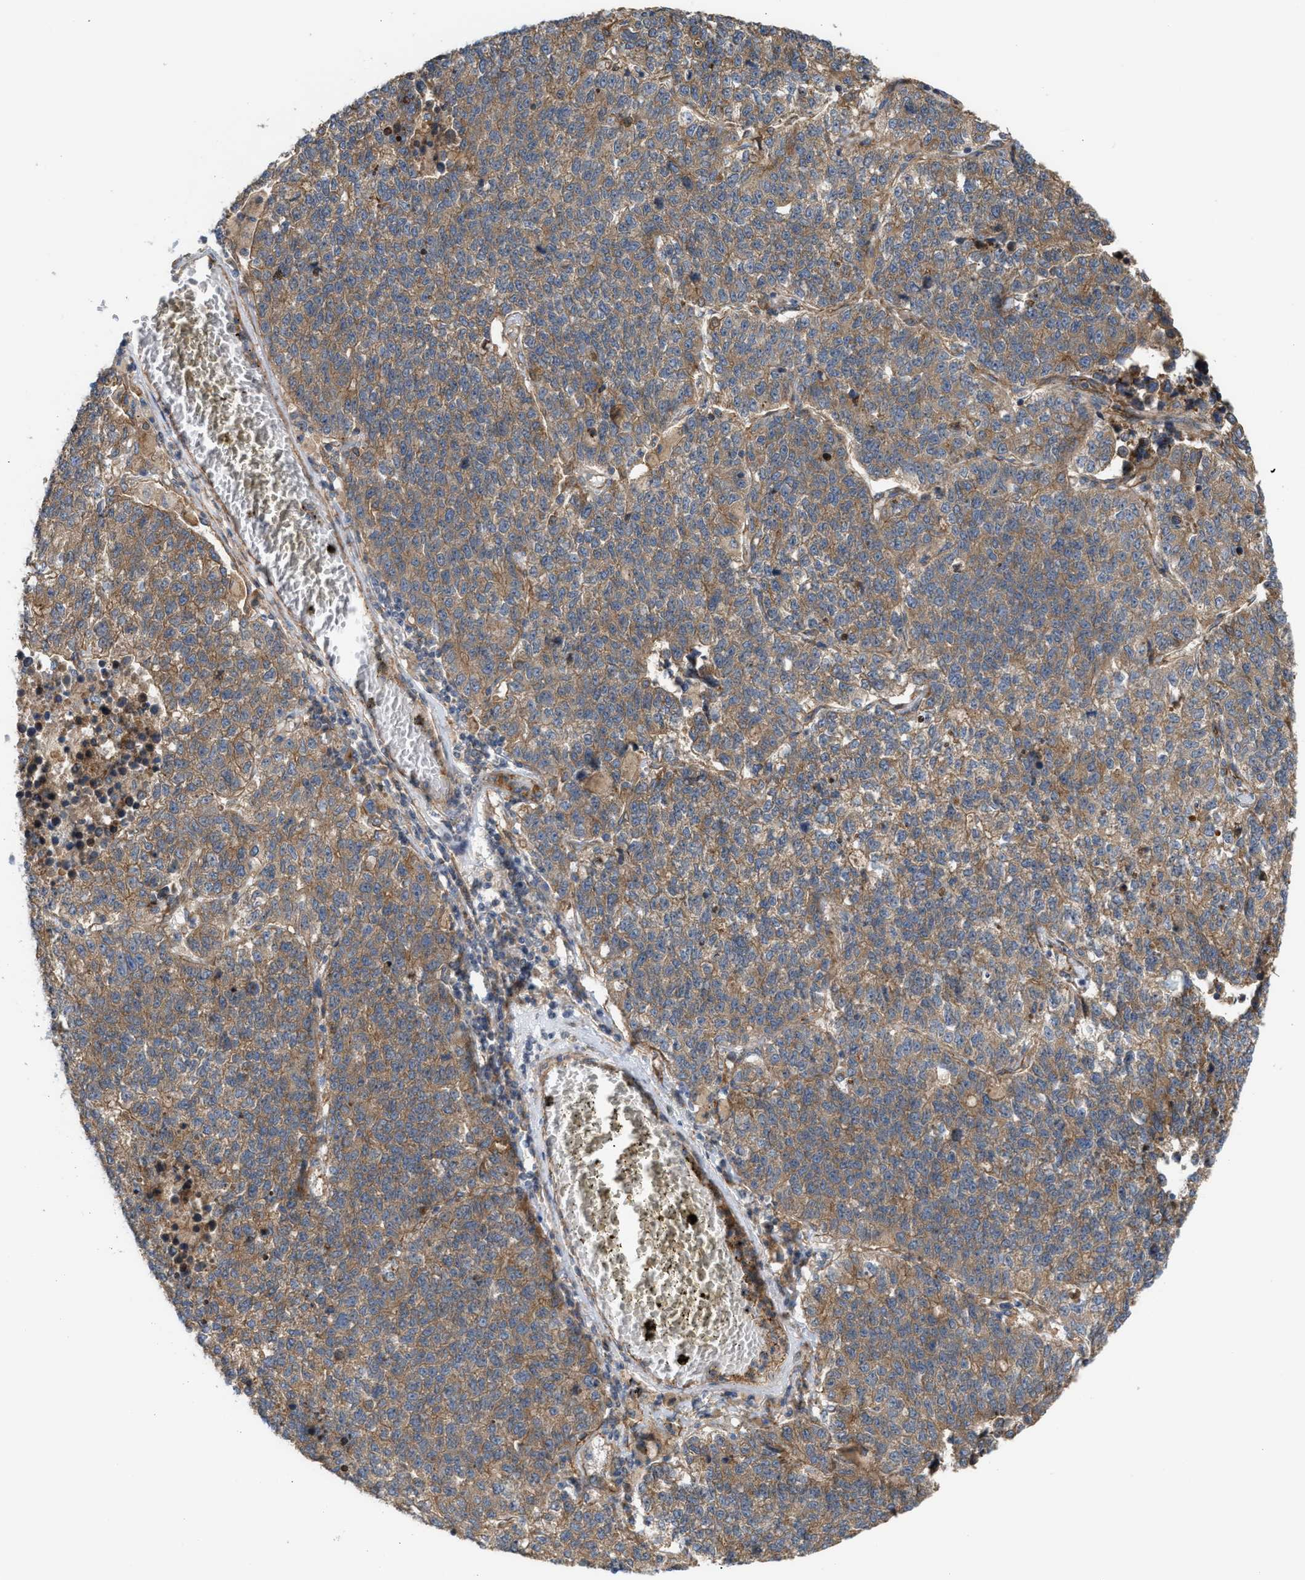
{"staining": {"intensity": "weak", "quantity": ">75%", "location": "cytoplasmic/membranous"}, "tissue": "lung cancer", "cell_type": "Tumor cells", "image_type": "cancer", "snomed": [{"axis": "morphology", "description": "Adenocarcinoma, NOS"}, {"axis": "topography", "description": "Lung"}], "caption": "Immunohistochemical staining of human lung cancer (adenocarcinoma) shows low levels of weak cytoplasmic/membranous protein expression in about >75% of tumor cells.", "gene": "EPS15L1", "patient": {"sex": "male", "age": 49}}